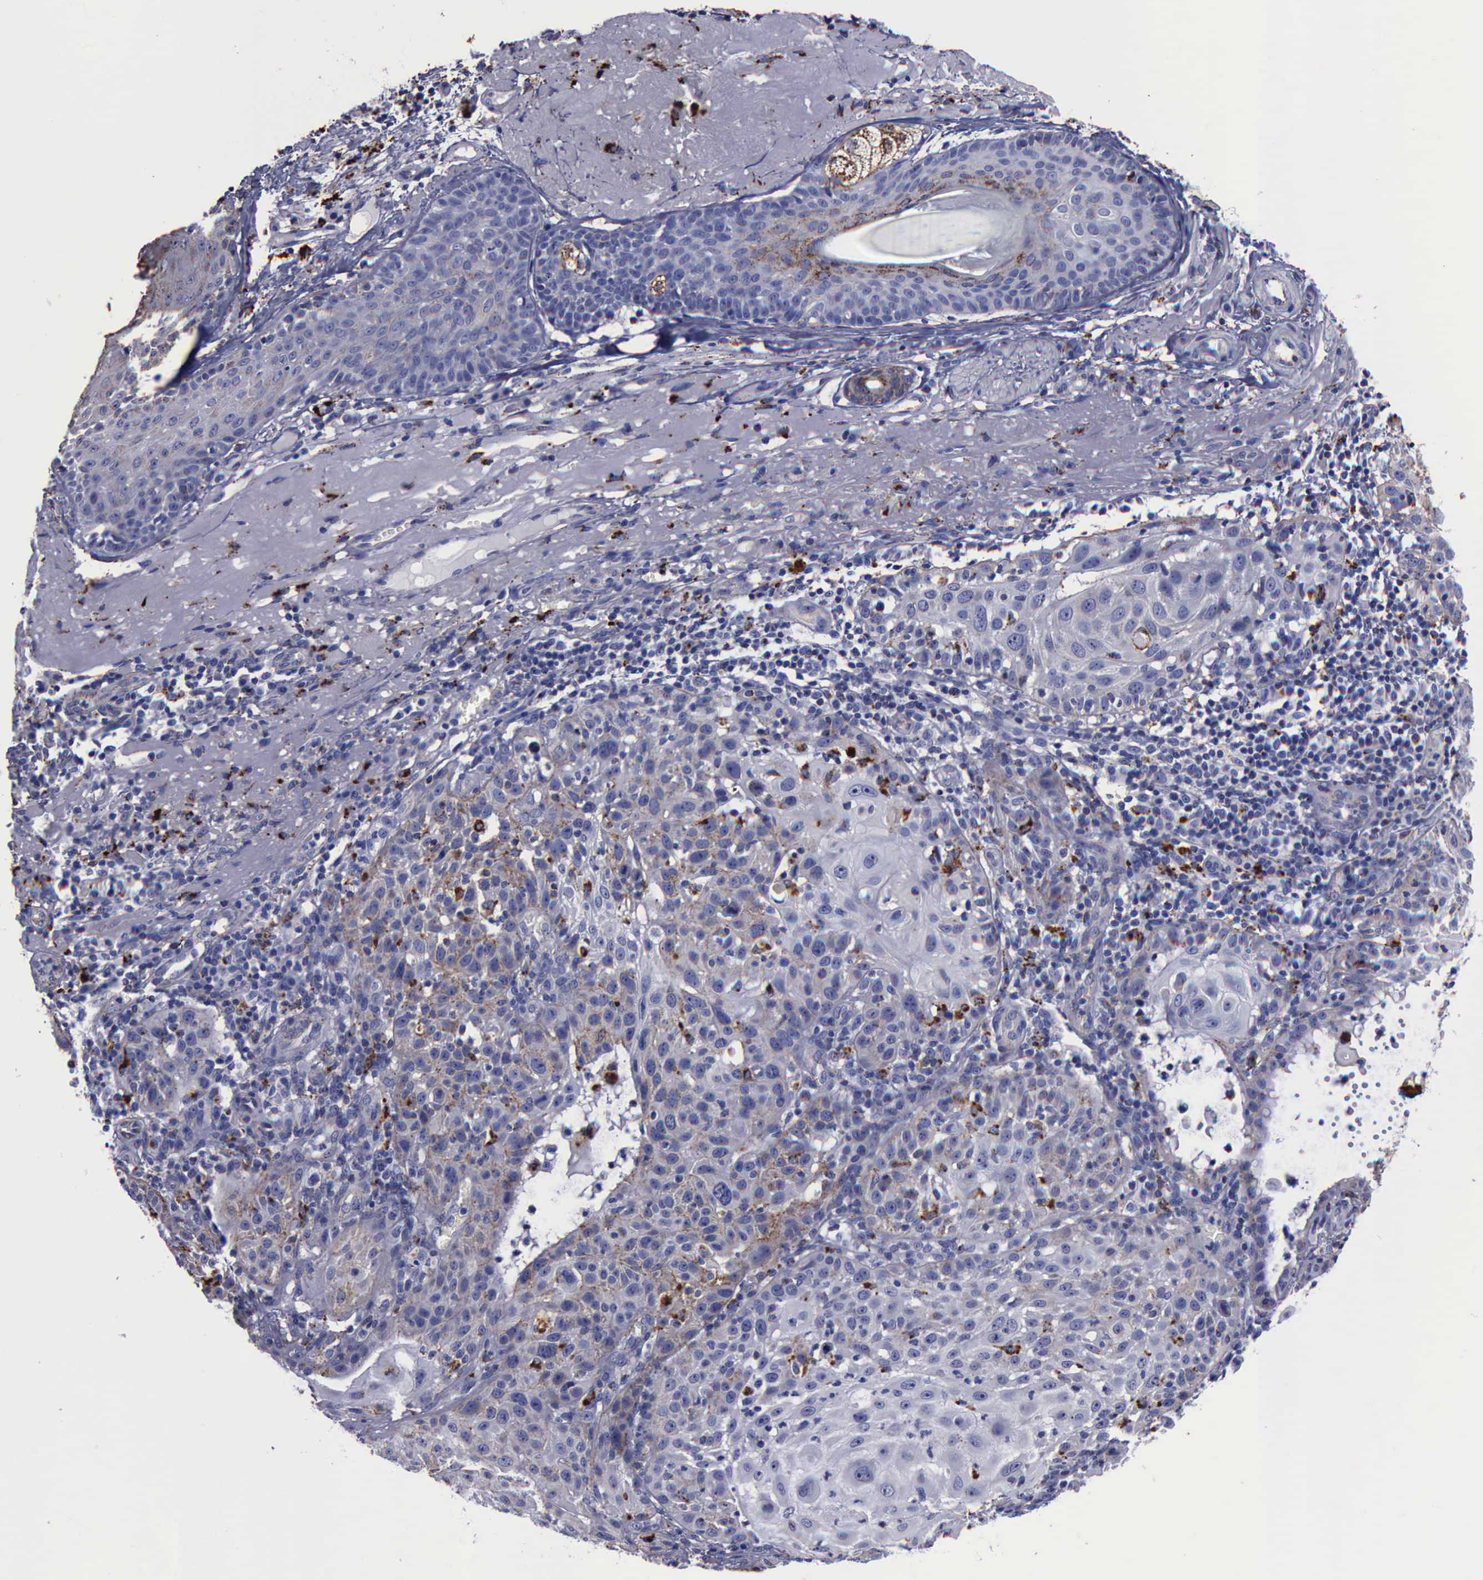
{"staining": {"intensity": "moderate", "quantity": "25%-75%", "location": "cytoplasmic/membranous"}, "tissue": "skin cancer", "cell_type": "Tumor cells", "image_type": "cancer", "snomed": [{"axis": "morphology", "description": "Squamous cell carcinoma, NOS"}, {"axis": "topography", "description": "Skin"}], "caption": "A brown stain labels moderate cytoplasmic/membranous expression of a protein in human skin squamous cell carcinoma tumor cells.", "gene": "CTSD", "patient": {"sex": "female", "age": 89}}